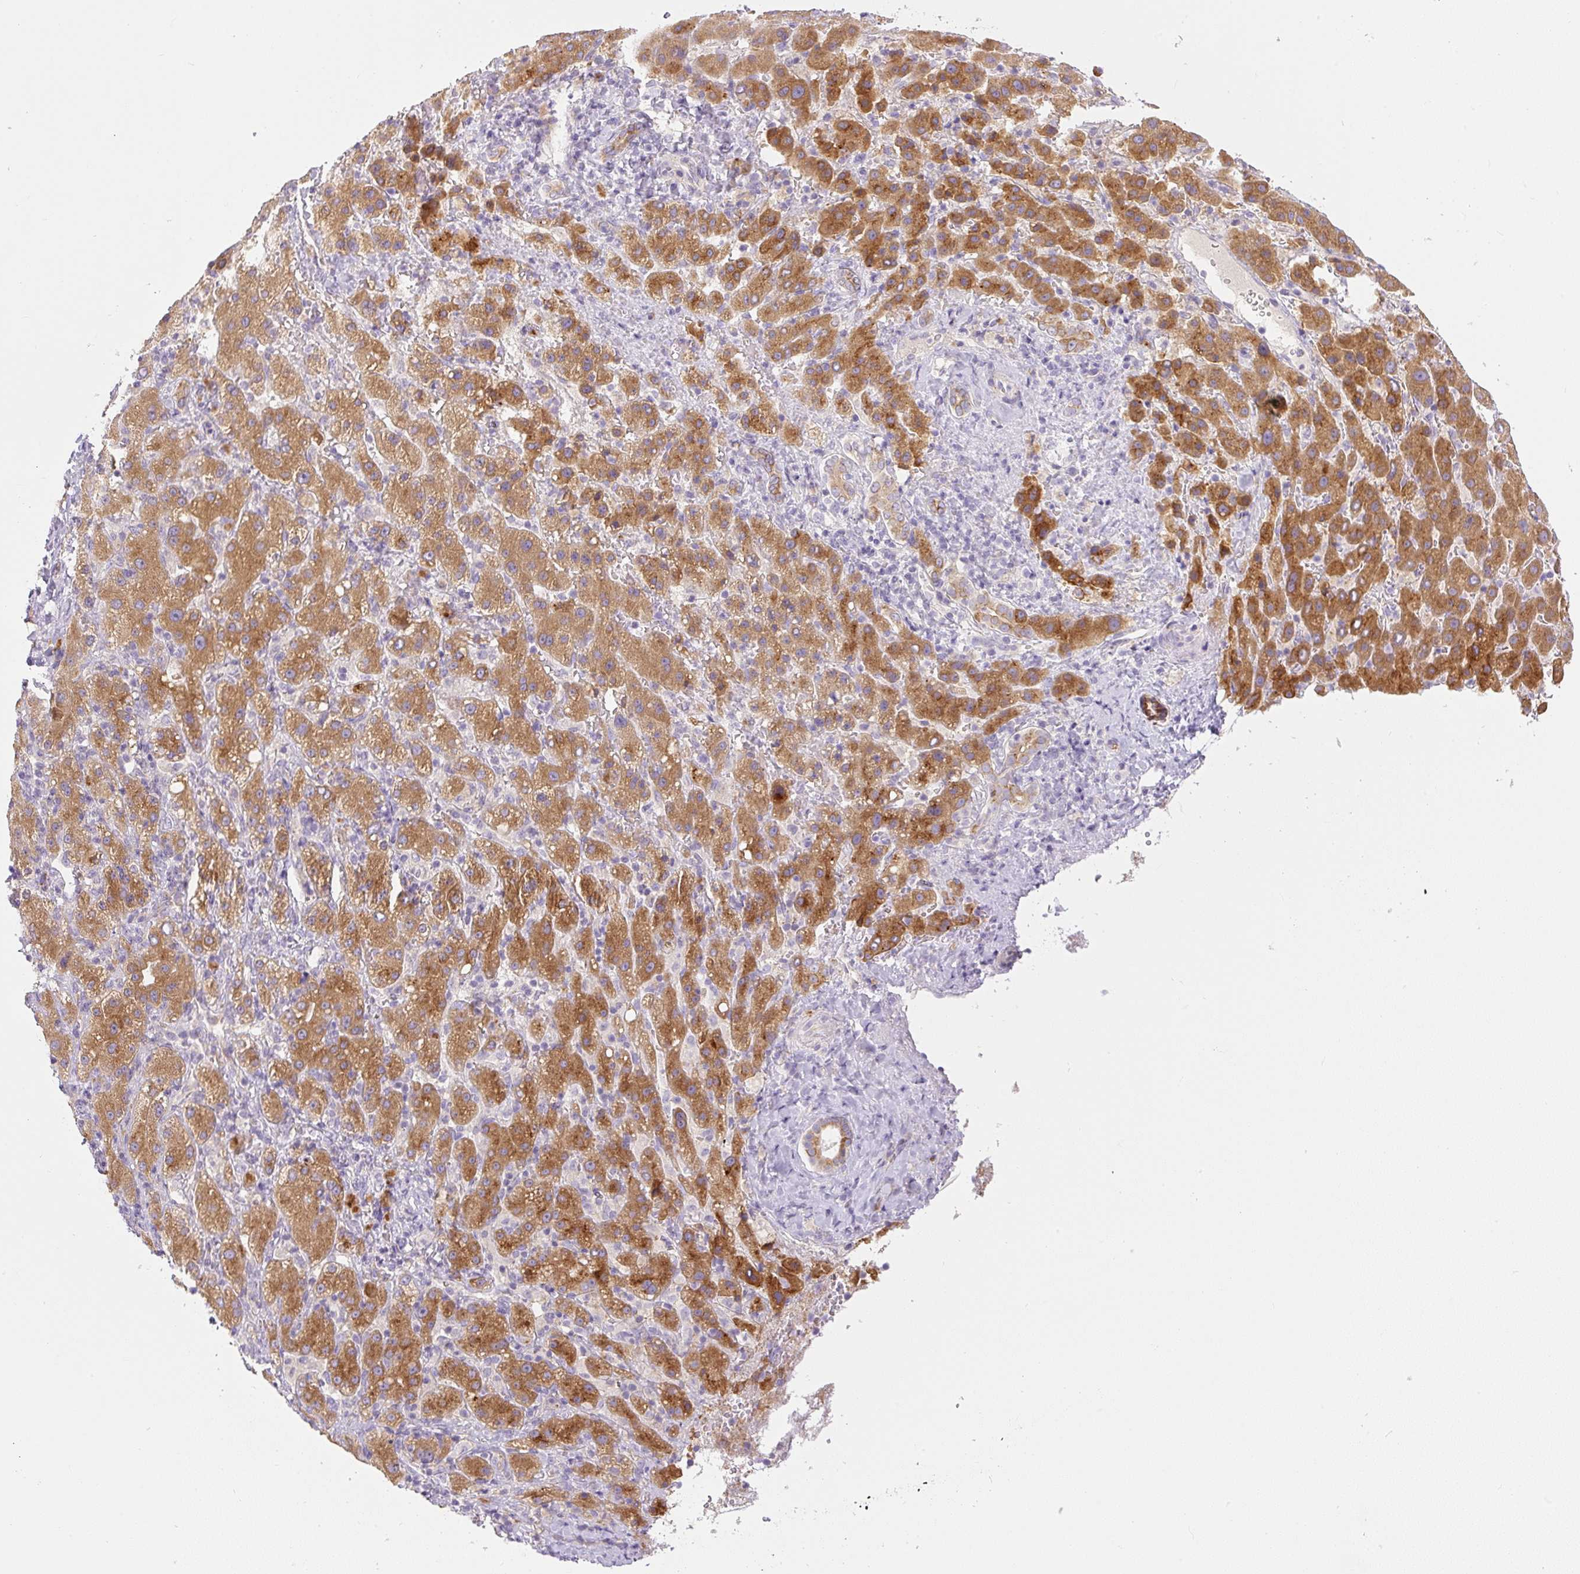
{"staining": {"intensity": "strong", "quantity": ">75%", "location": "cytoplasmic/membranous"}, "tissue": "liver cancer", "cell_type": "Tumor cells", "image_type": "cancer", "snomed": [{"axis": "morphology", "description": "Carcinoma, Hepatocellular, NOS"}, {"axis": "topography", "description": "Liver"}], "caption": "There is high levels of strong cytoplasmic/membranous staining in tumor cells of liver hepatocellular carcinoma, as demonstrated by immunohistochemical staining (brown color).", "gene": "MIA2", "patient": {"sex": "female", "age": 58}}